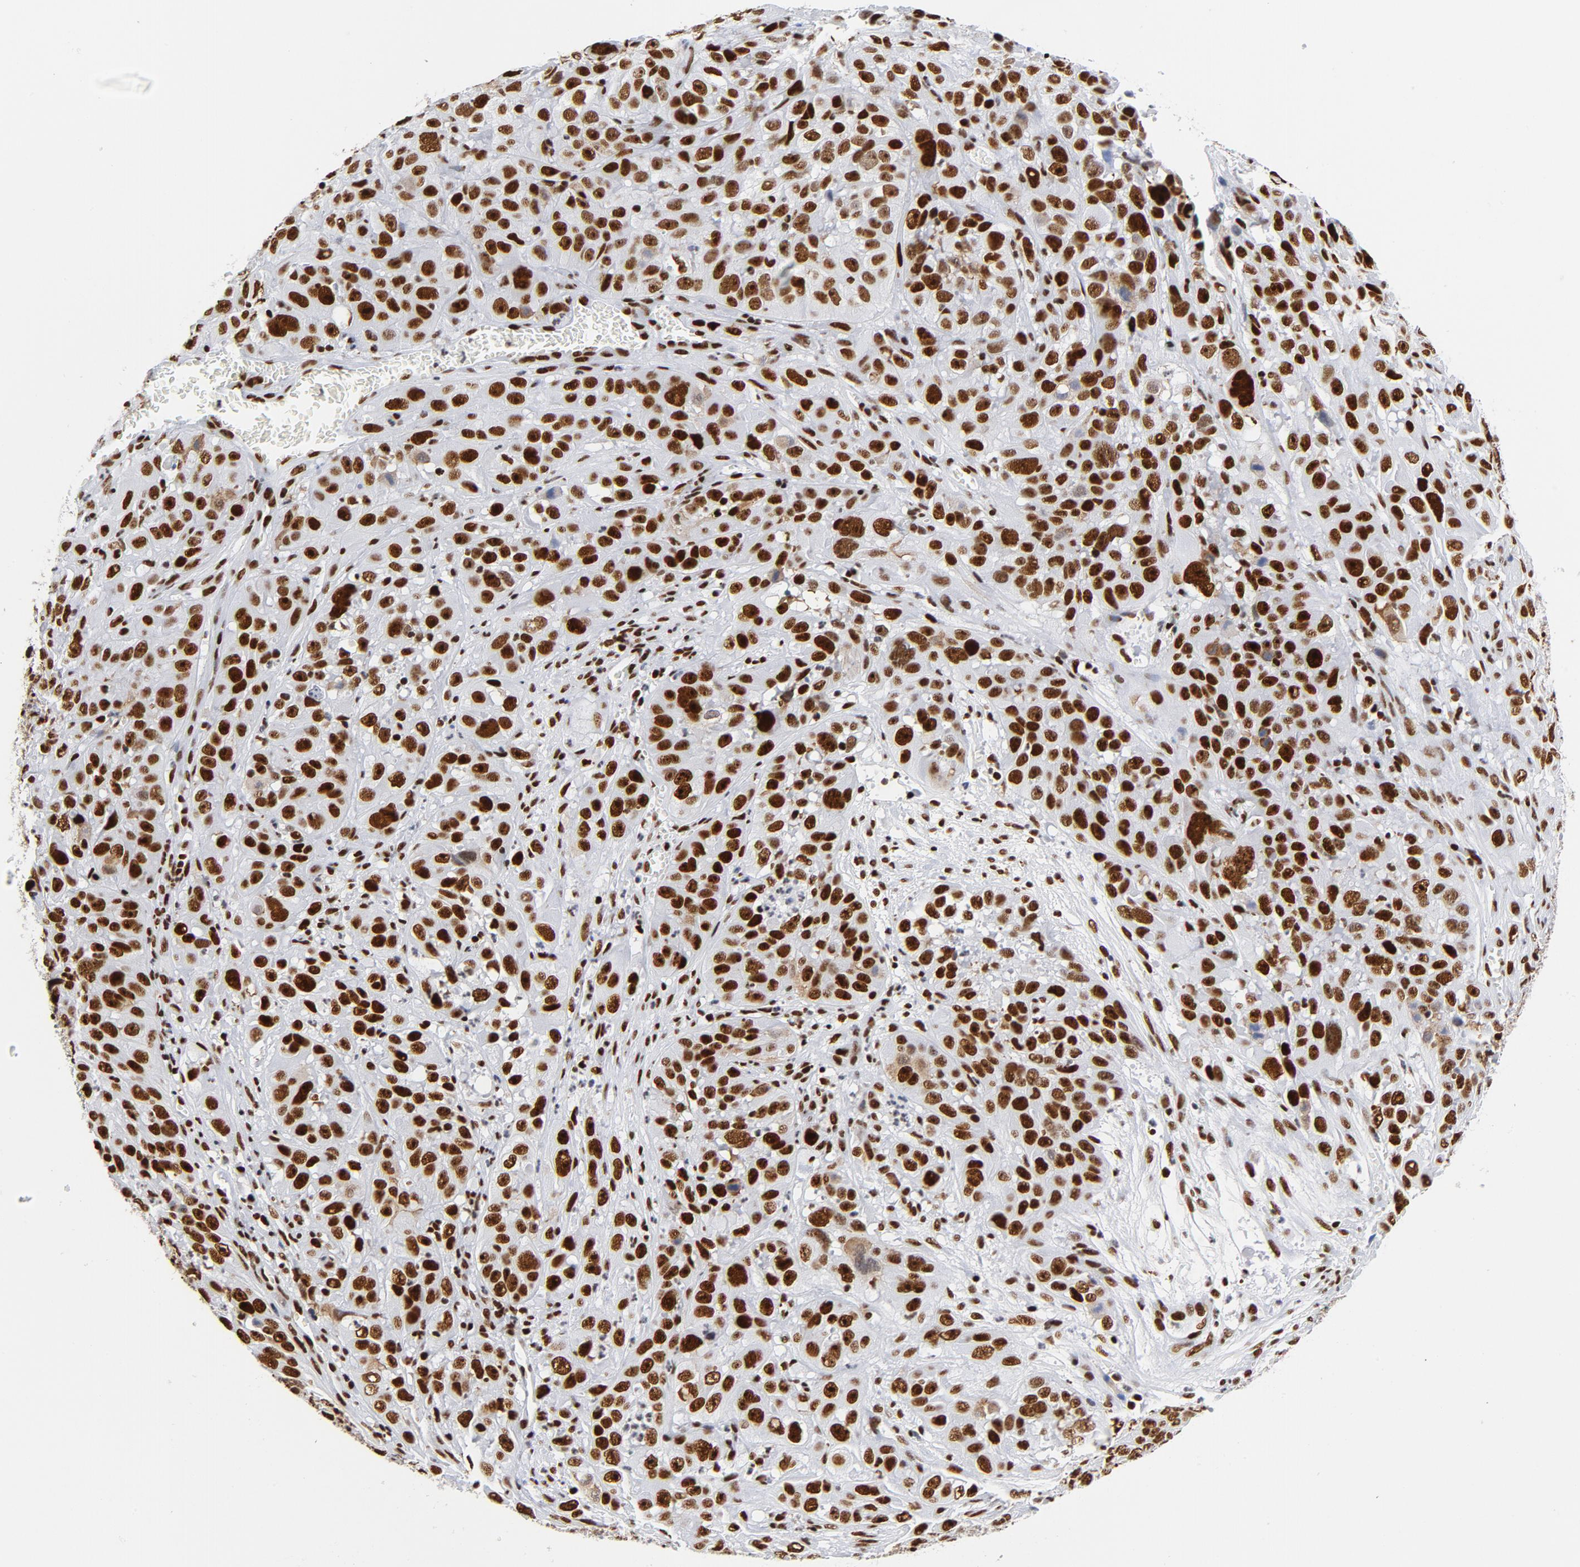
{"staining": {"intensity": "strong", "quantity": ">75%", "location": "nuclear"}, "tissue": "cervical cancer", "cell_type": "Tumor cells", "image_type": "cancer", "snomed": [{"axis": "morphology", "description": "Squamous cell carcinoma, NOS"}, {"axis": "topography", "description": "Cervix"}], "caption": "IHC of human cervical cancer shows high levels of strong nuclear positivity in about >75% of tumor cells.", "gene": "XRCC5", "patient": {"sex": "female", "age": 32}}